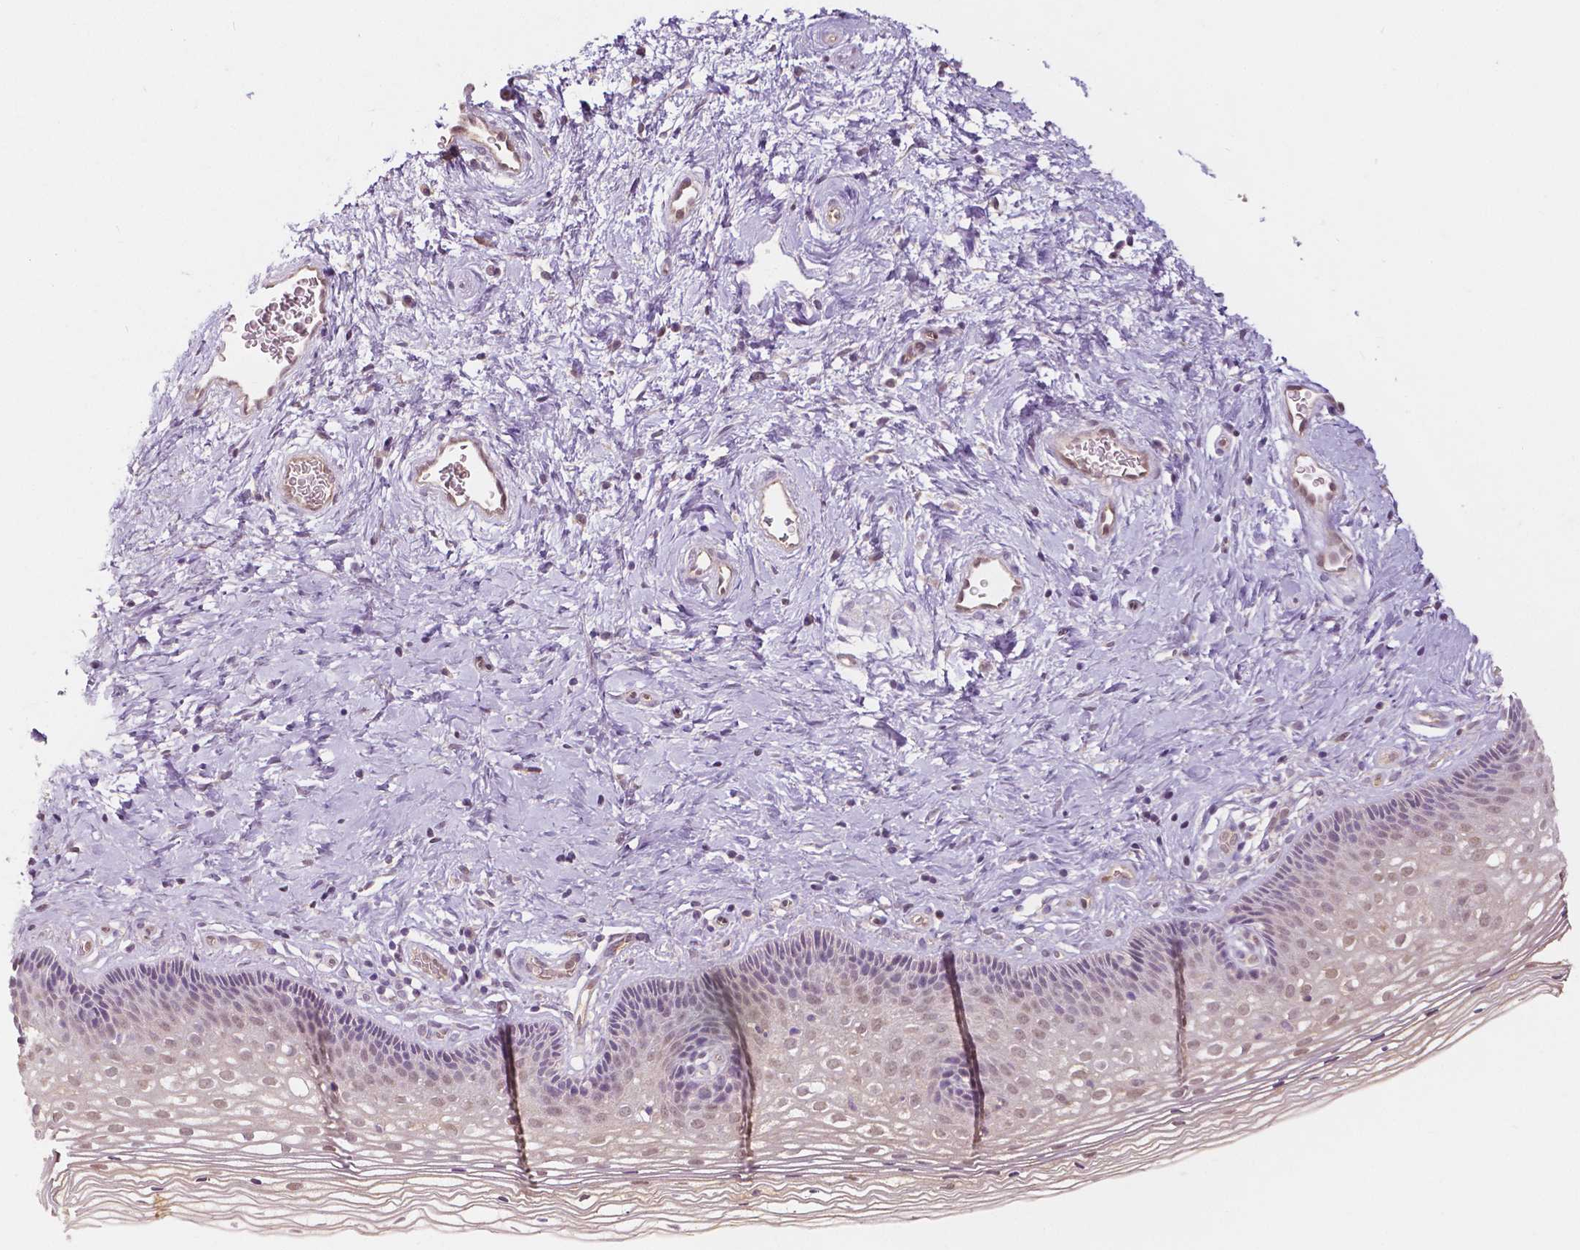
{"staining": {"intensity": "weak", "quantity": "25%-75%", "location": "nuclear"}, "tissue": "cervix", "cell_type": "Squamous epithelial cells", "image_type": "normal", "snomed": [{"axis": "morphology", "description": "Normal tissue, NOS"}, {"axis": "topography", "description": "Cervix"}], "caption": "Immunohistochemical staining of unremarkable human cervix exhibits weak nuclear protein staining in approximately 25%-75% of squamous epithelial cells.", "gene": "NAPRT", "patient": {"sex": "female", "age": 34}}